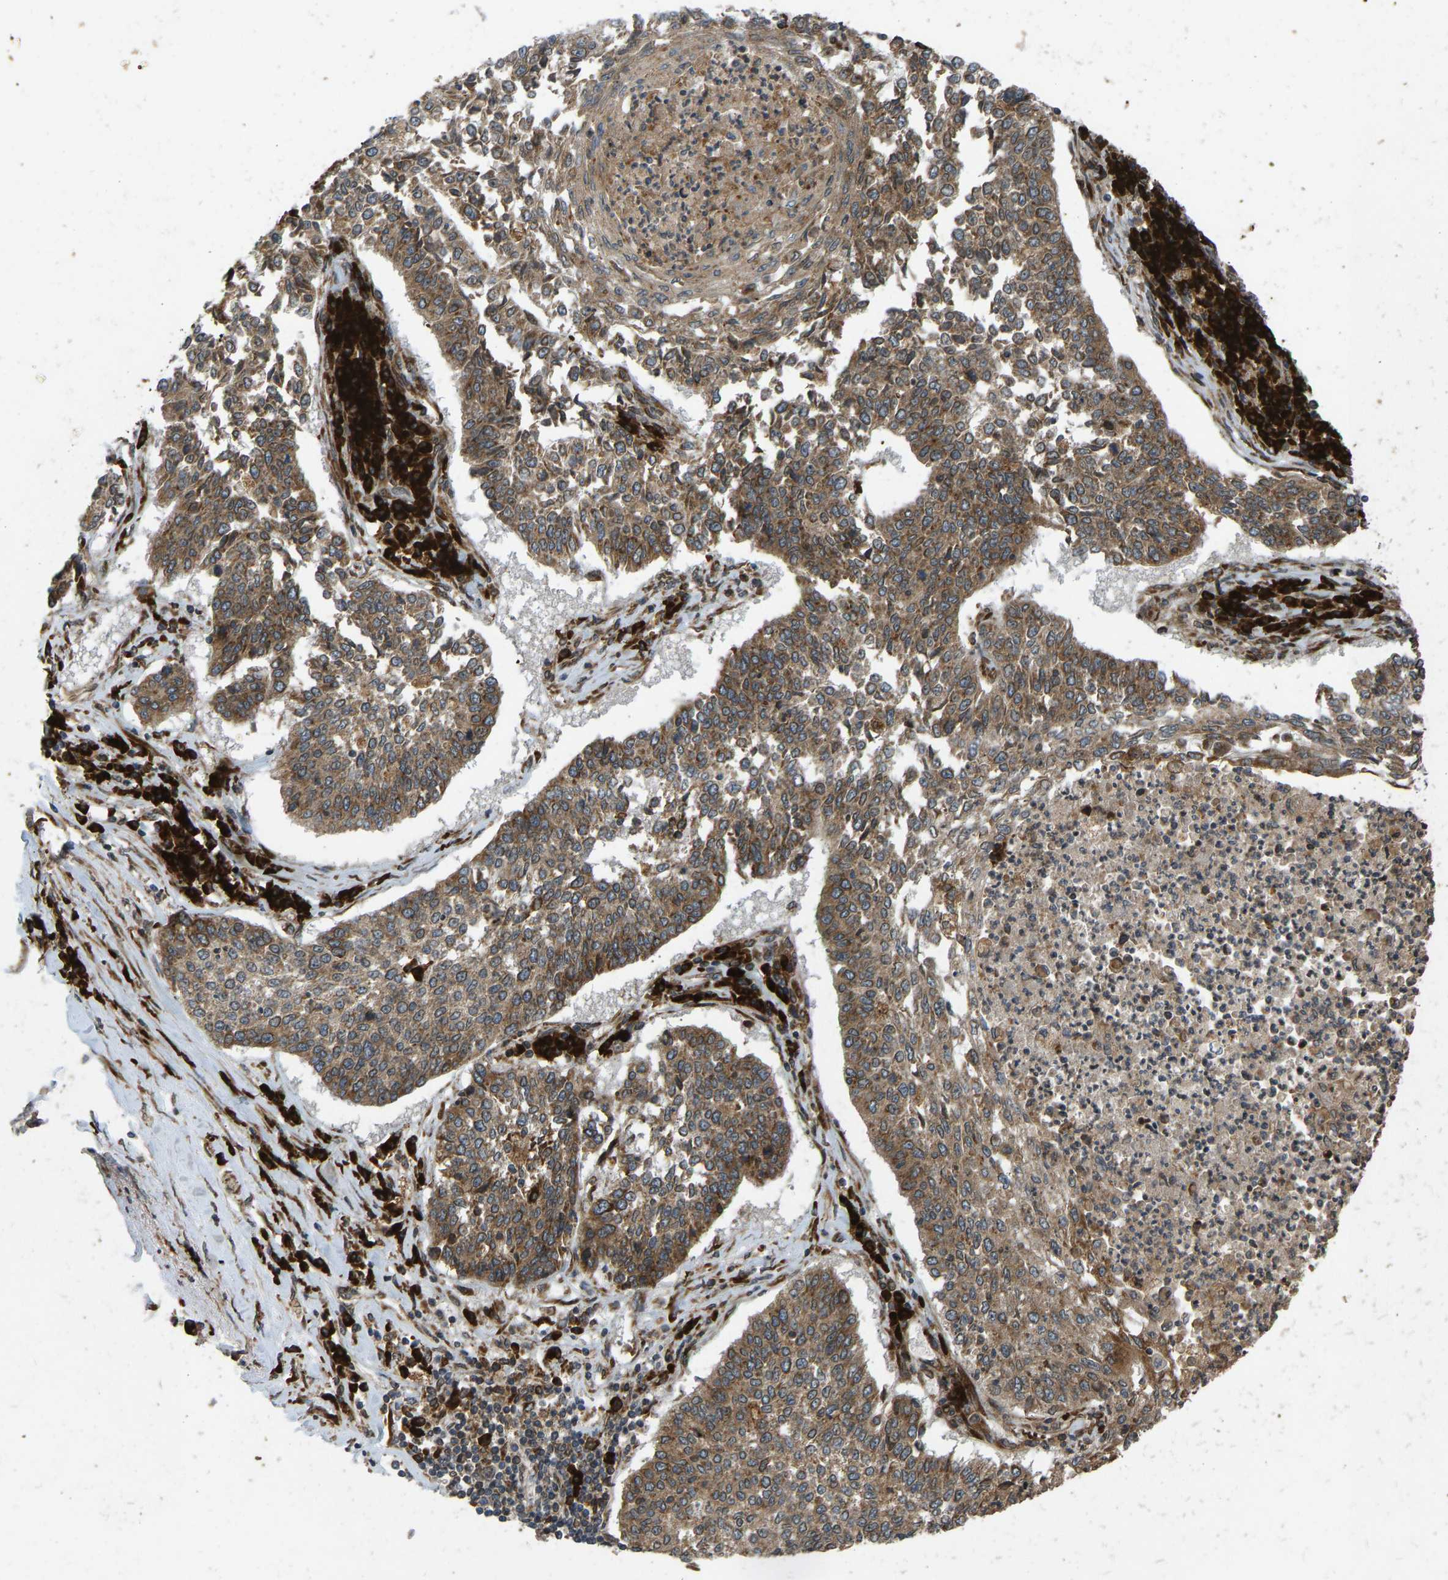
{"staining": {"intensity": "moderate", "quantity": ">75%", "location": "cytoplasmic/membranous"}, "tissue": "lung cancer", "cell_type": "Tumor cells", "image_type": "cancer", "snomed": [{"axis": "morphology", "description": "Normal tissue, NOS"}, {"axis": "morphology", "description": "Squamous cell carcinoma, NOS"}, {"axis": "topography", "description": "Cartilage tissue"}, {"axis": "topography", "description": "Bronchus"}, {"axis": "topography", "description": "Lung"}], "caption": "Tumor cells reveal medium levels of moderate cytoplasmic/membranous expression in about >75% of cells in human squamous cell carcinoma (lung).", "gene": "RPN2", "patient": {"sex": "female", "age": 49}}